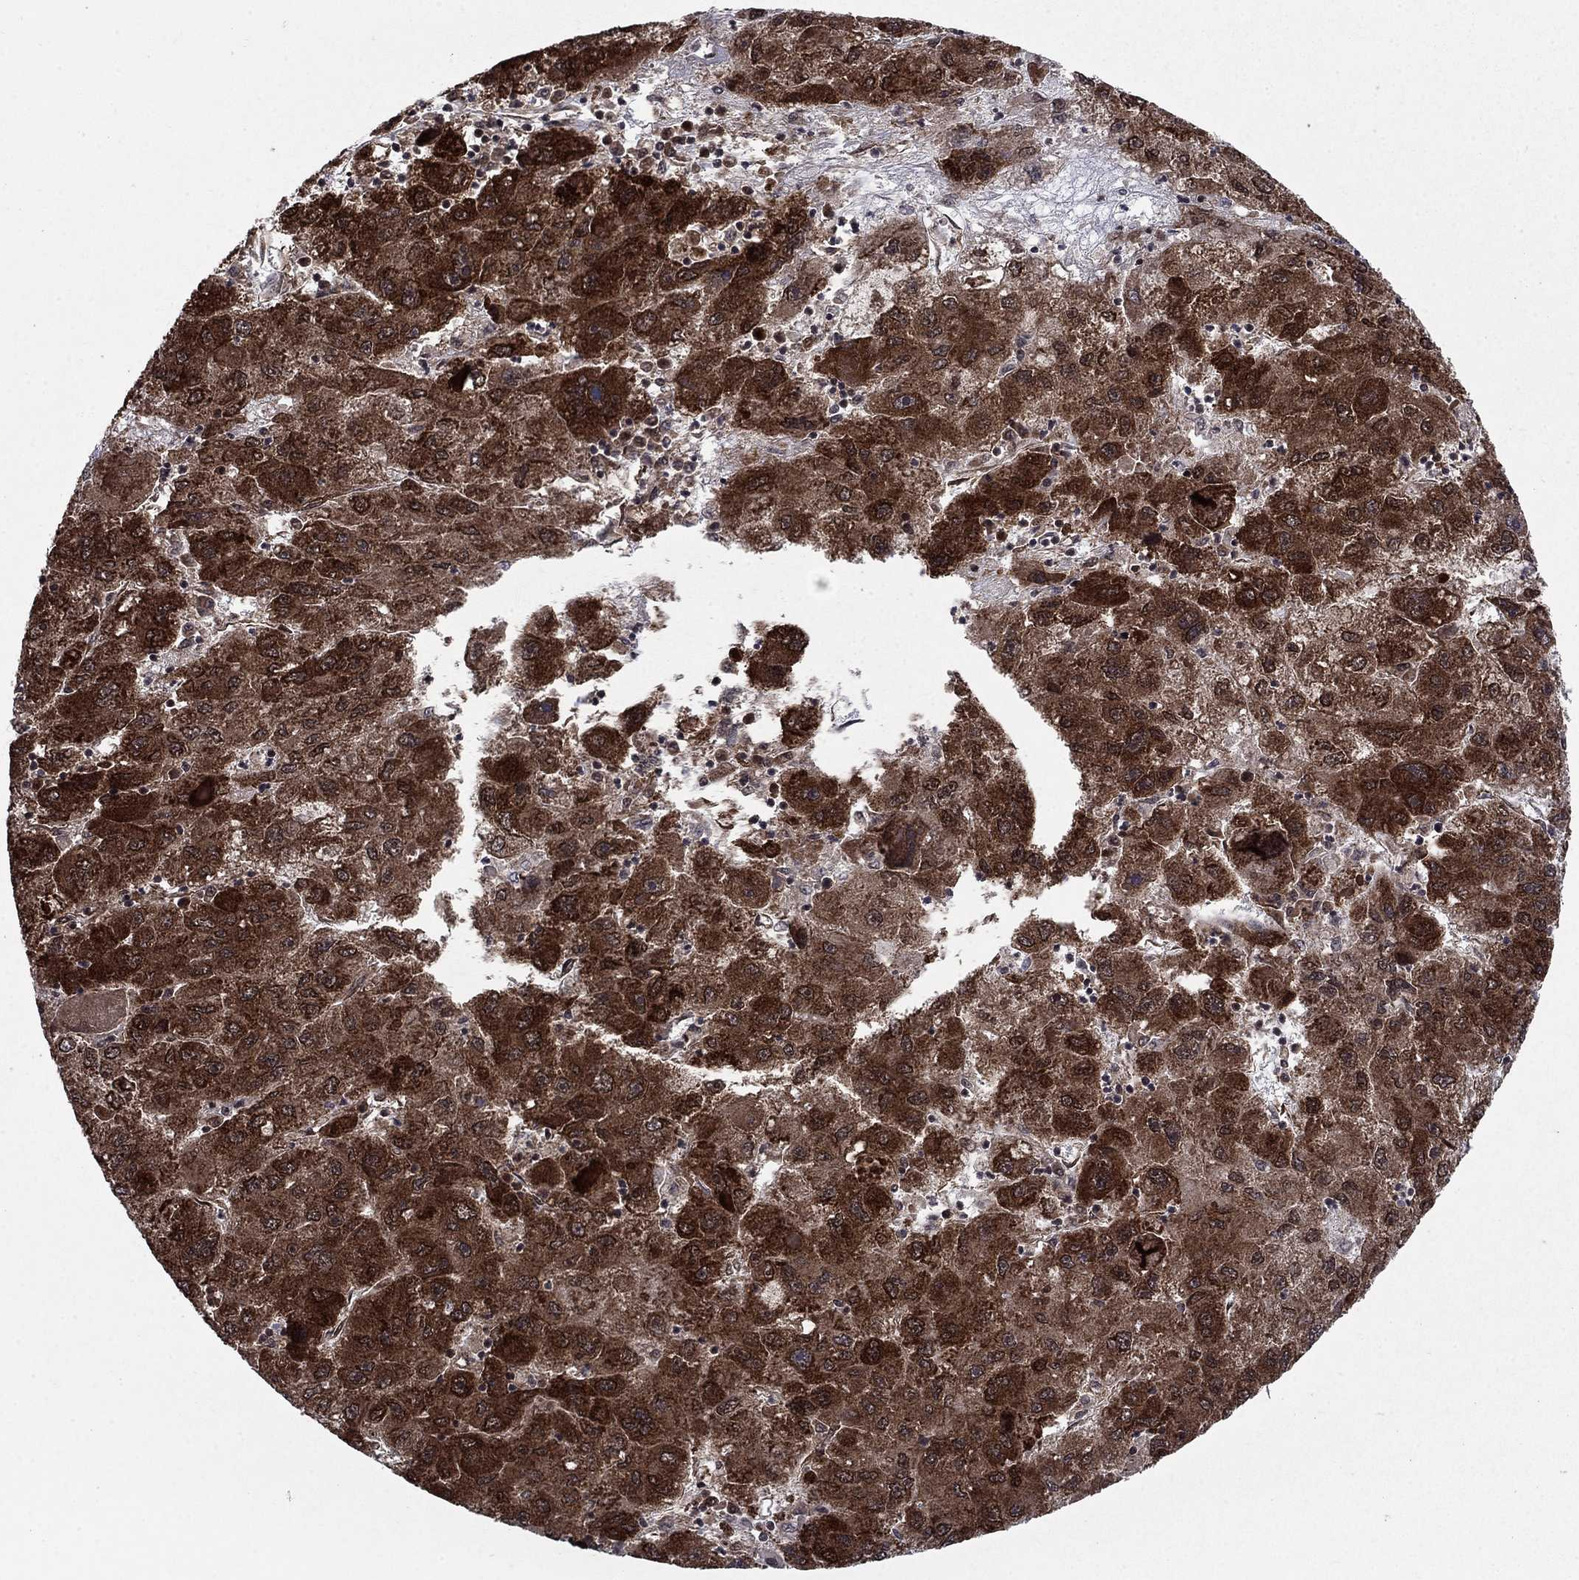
{"staining": {"intensity": "strong", "quantity": ">75%", "location": "cytoplasmic/membranous"}, "tissue": "liver cancer", "cell_type": "Tumor cells", "image_type": "cancer", "snomed": [{"axis": "morphology", "description": "Carcinoma, Hepatocellular, NOS"}, {"axis": "topography", "description": "Liver"}], "caption": "Hepatocellular carcinoma (liver) stained with a brown dye reveals strong cytoplasmic/membranous positive staining in approximately >75% of tumor cells.", "gene": "DNAJA1", "patient": {"sex": "male", "age": 75}}